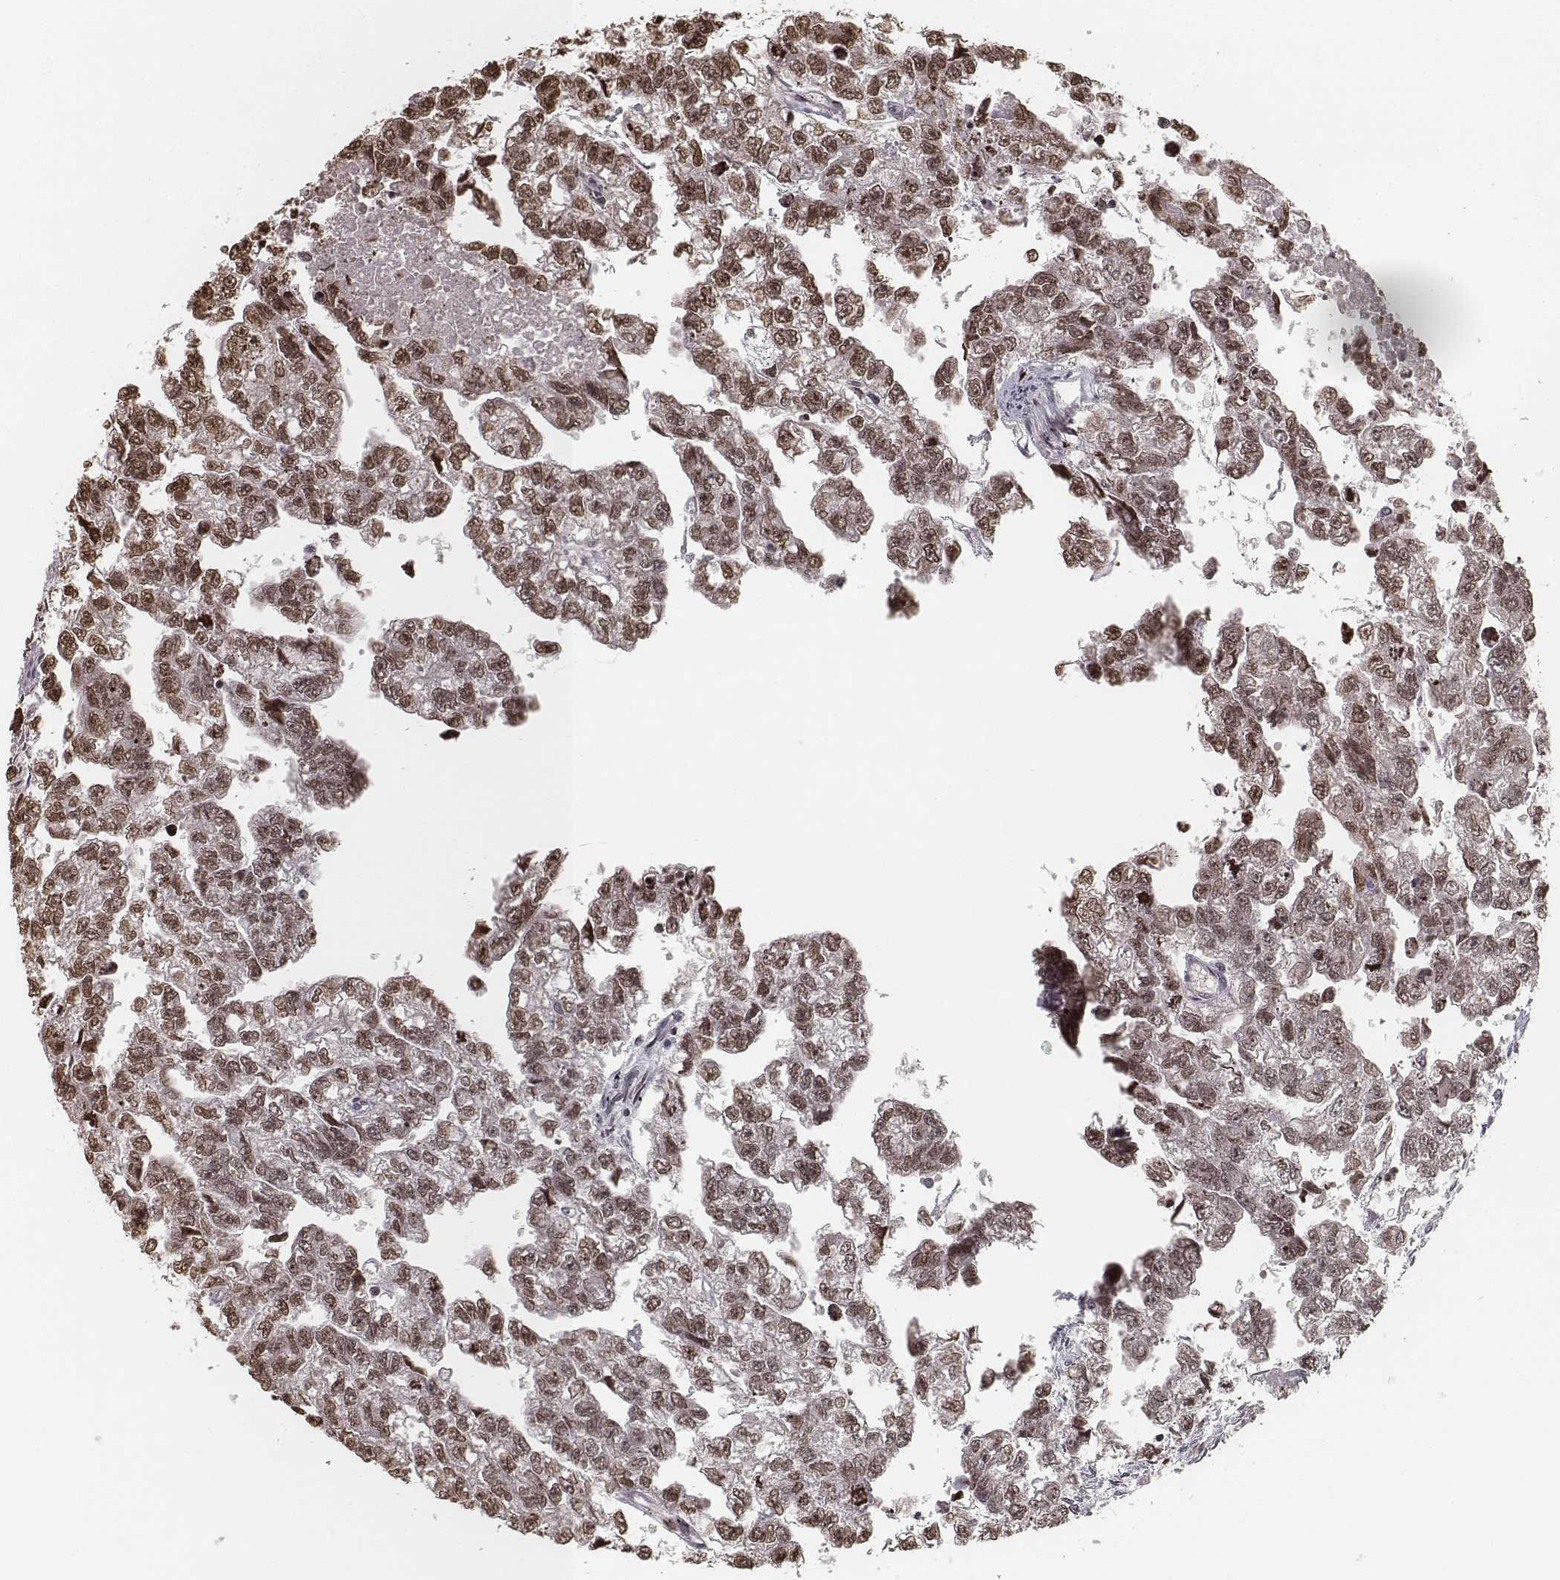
{"staining": {"intensity": "moderate", "quantity": ">75%", "location": "nuclear"}, "tissue": "testis cancer", "cell_type": "Tumor cells", "image_type": "cancer", "snomed": [{"axis": "morphology", "description": "Carcinoma, Embryonal, NOS"}, {"axis": "morphology", "description": "Teratoma, malignant, NOS"}, {"axis": "topography", "description": "Testis"}], "caption": "This is a micrograph of IHC staining of testis teratoma (malignant), which shows moderate positivity in the nuclear of tumor cells.", "gene": "HMGA2", "patient": {"sex": "male", "age": 44}}